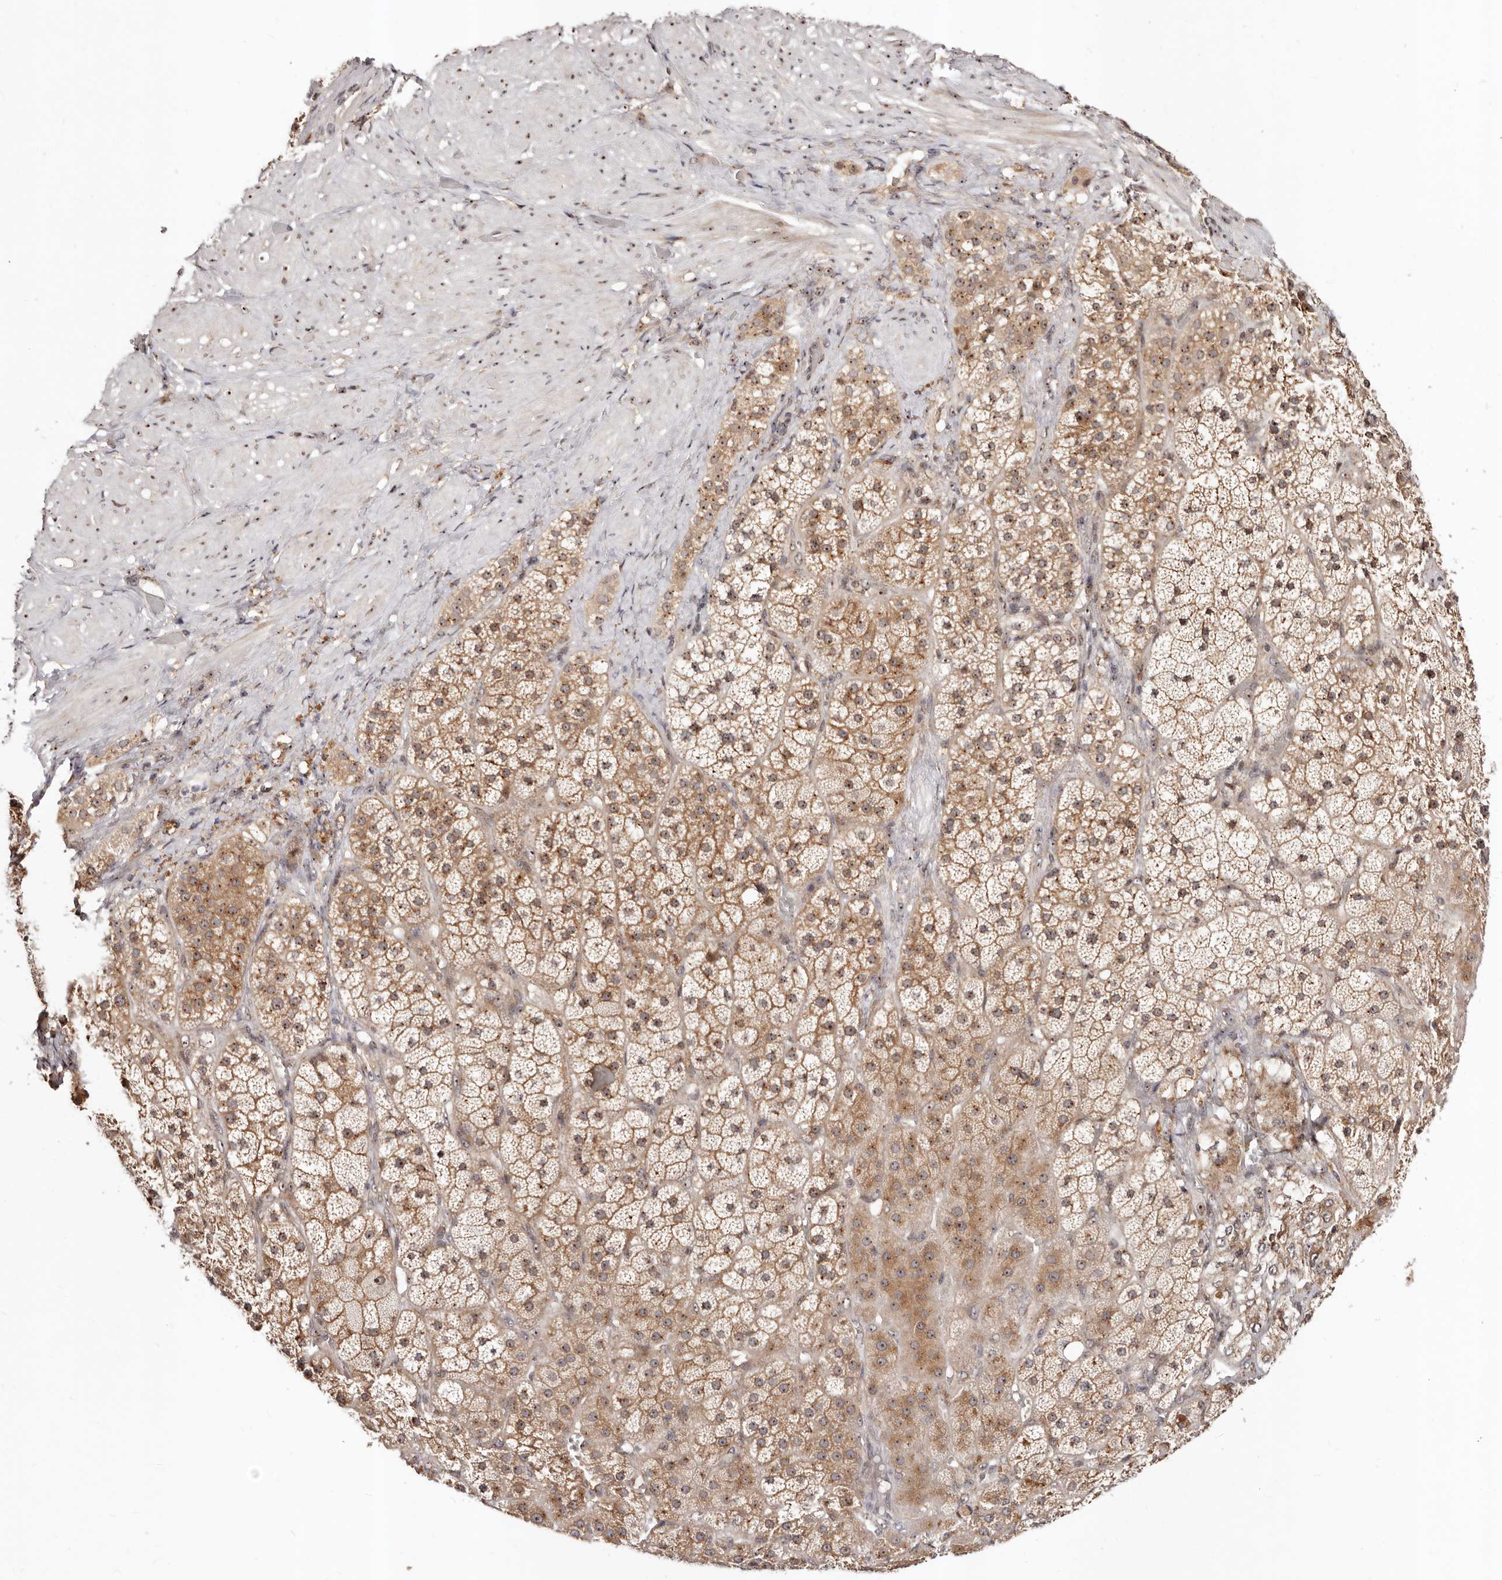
{"staining": {"intensity": "strong", "quantity": ">75%", "location": "cytoplasmic/membranous,nuclear"}, "tissue": "adrenal gland", "cell_type": "Glandular cells", "image_type": "normal", "snomed": [{"axis": "morphology", "description": "Normal tissue, NOS"}, {"axis": "topography", "description": "Adrenal gland"}], "caption": "About >75% of glandular cells in unremarkable human adrenal gland reveal strong cytoplasmic/membranous,nuclear protein staining as visualized by brown immunohistochemical staining.", "gene": "APOL6", "patient": {"sex": "male", "age": 57}}